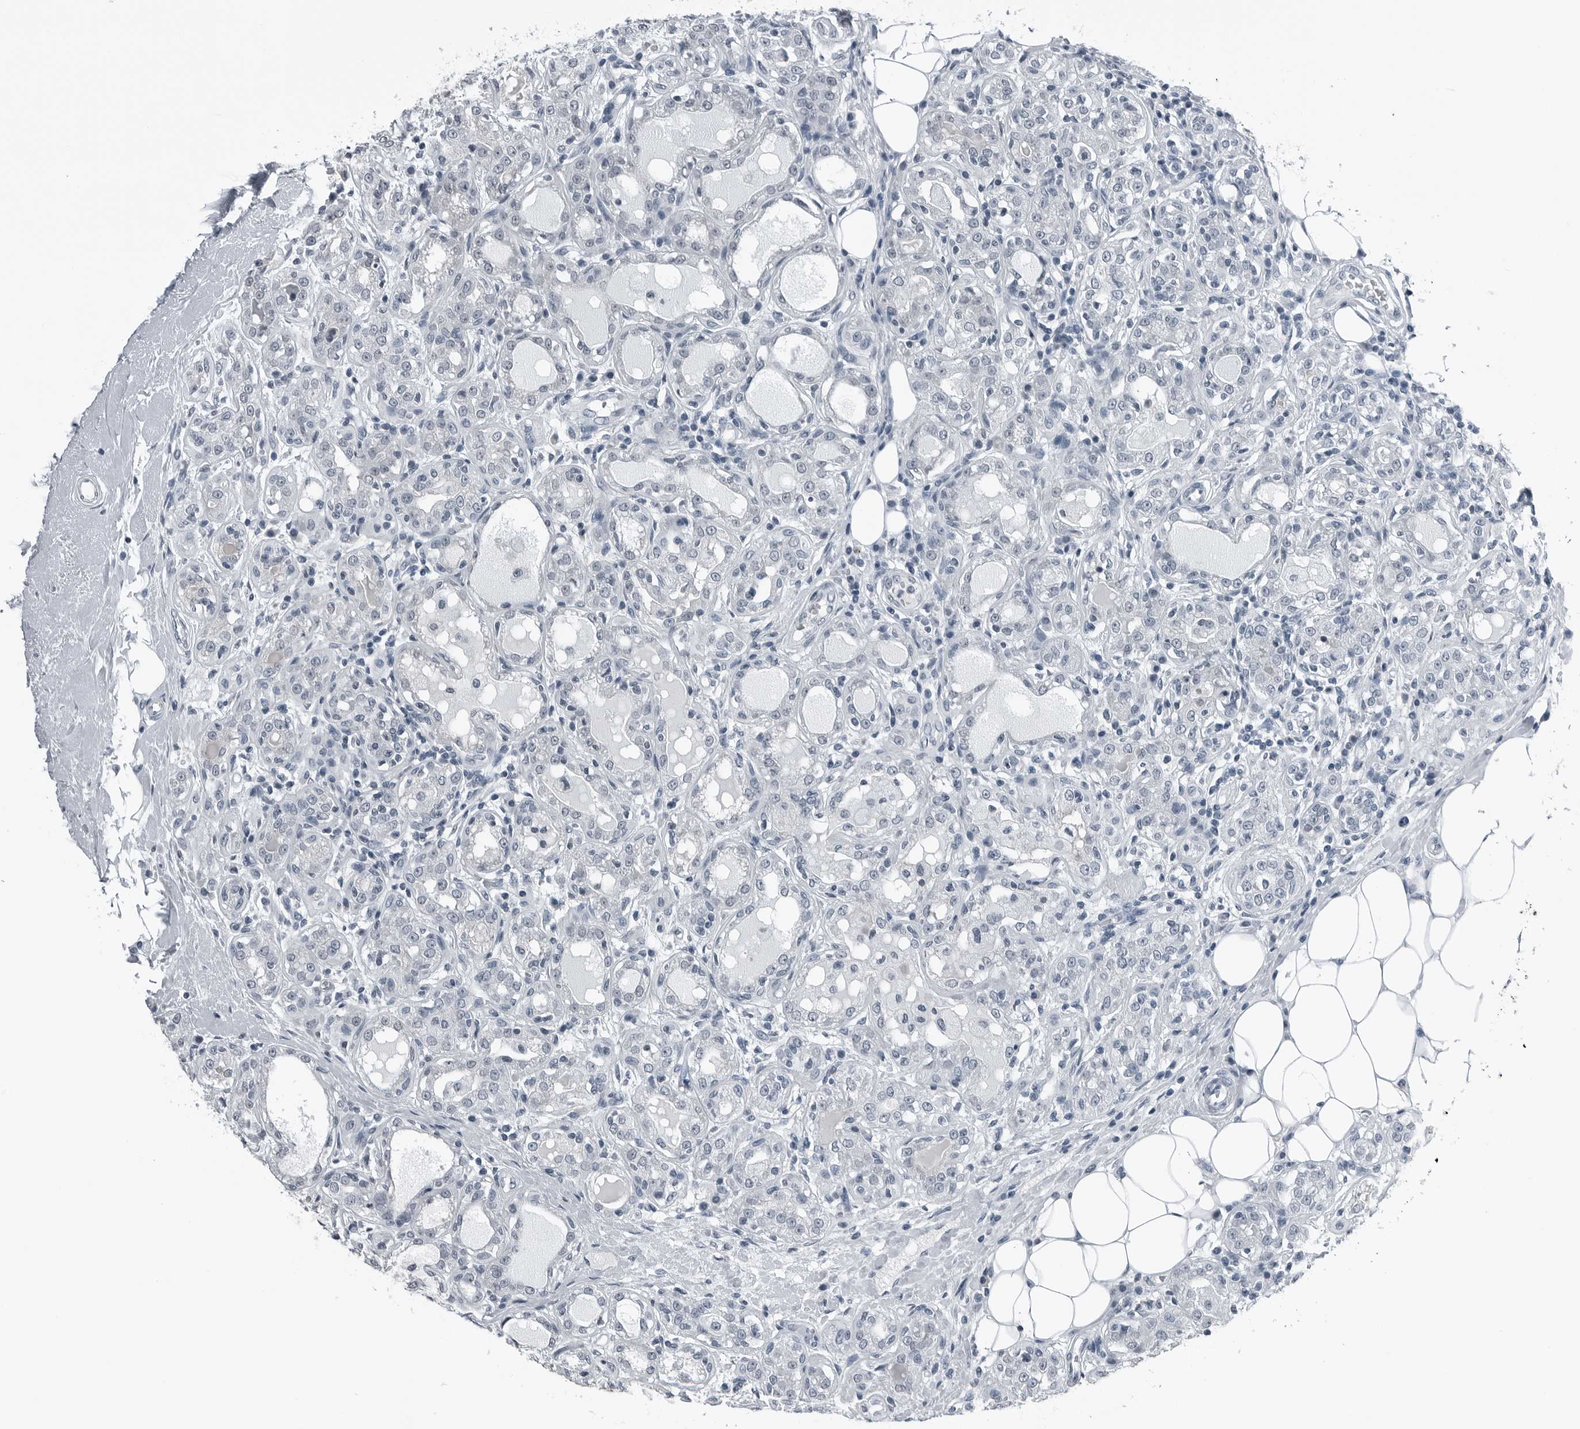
{"staining": {"intensity": "negative", "quantity": "none", "location": "none"}, "tissue": "breast cancer", "cell_type": "Tumor cells", "image_type": "cancer", "snomed": [{"axis": "morphology", "description": "Duct carcinoma"}, {"axis": "topography", "description": "Breast"}], "caption": "Photomicrograph shows no significant protein positivity in tumor cells of breast infiltrating ductal carcinoma.", "gene": "SPINK1", "patient": {"sex": "female", "age": 27}}